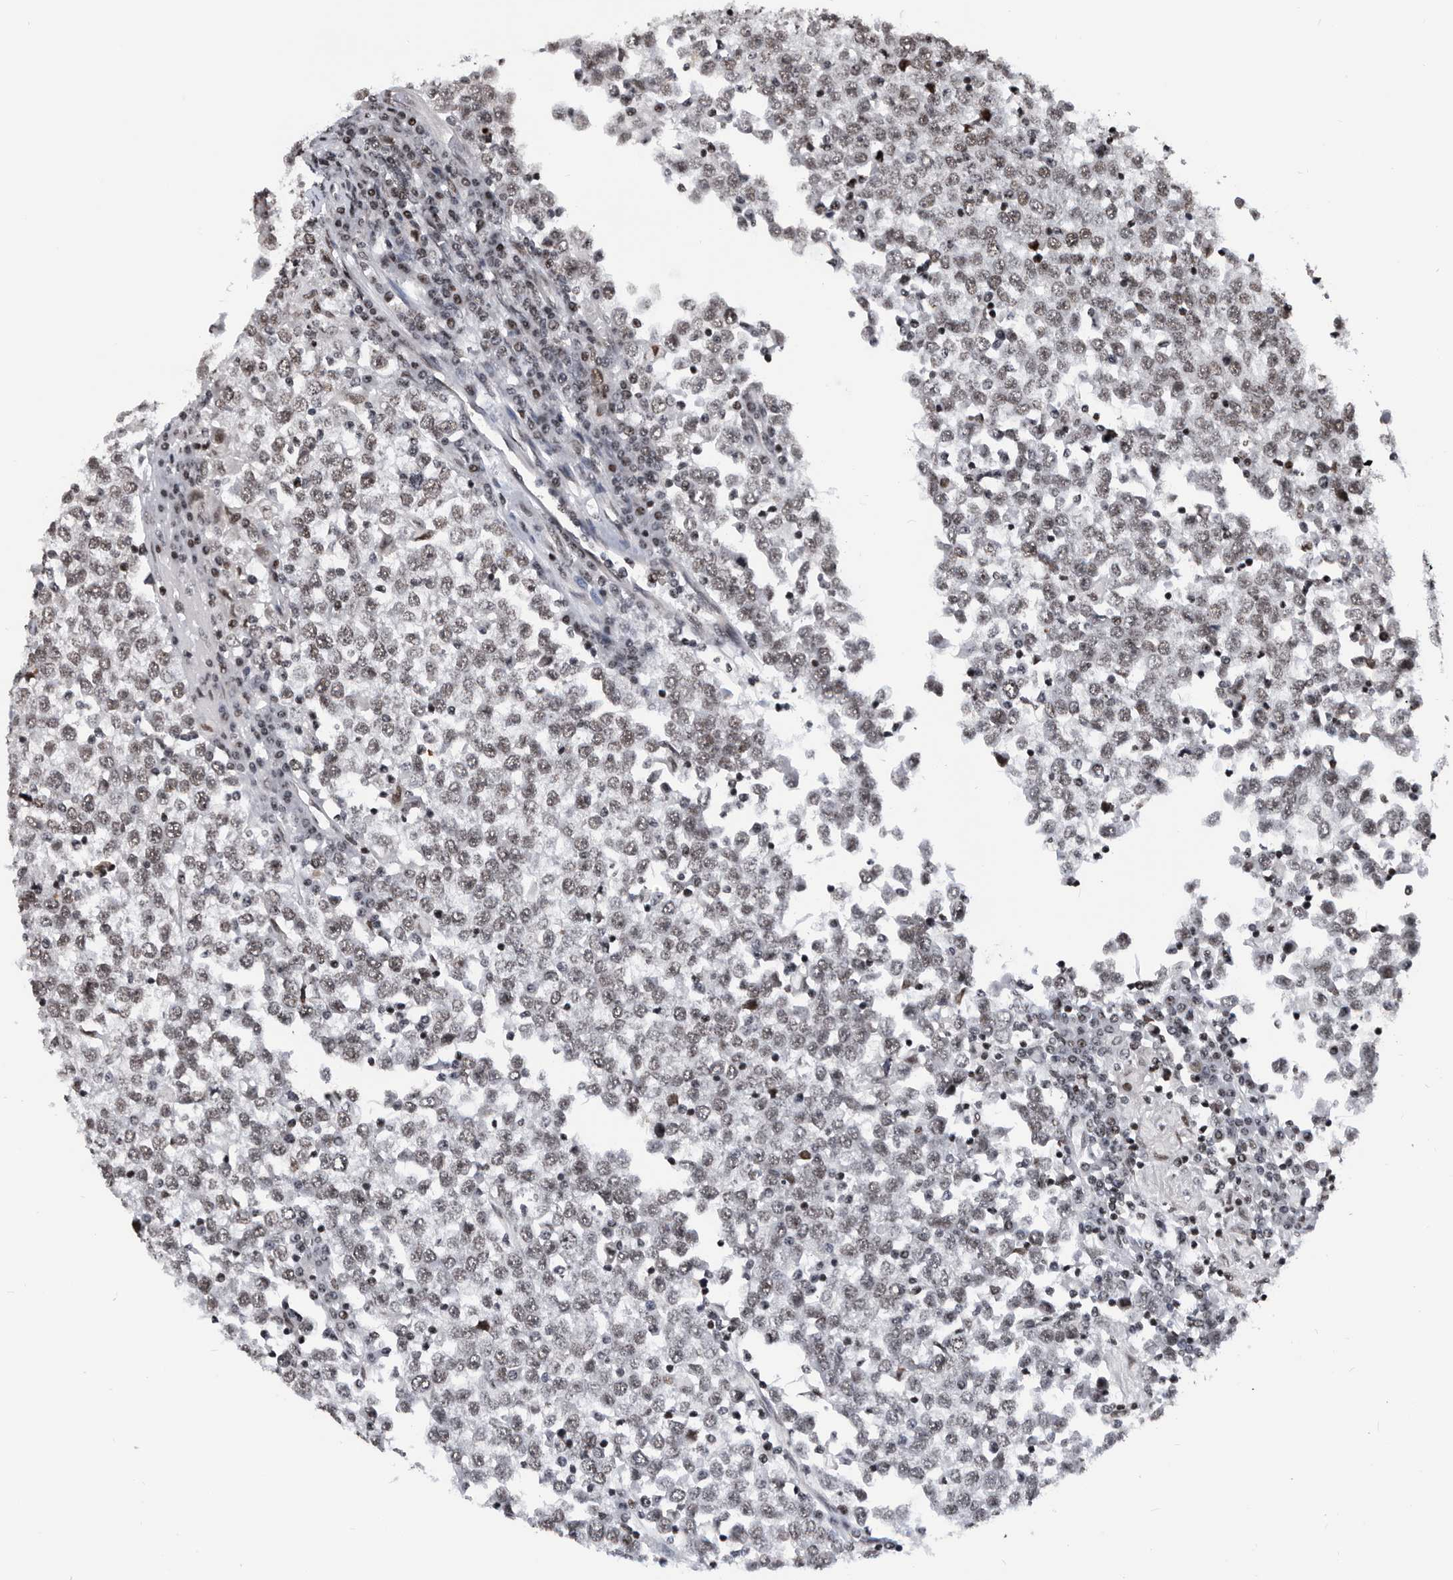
{"staining": {"intensity": "weak", "quantity": "25%-75%", "location": "nuclear"}, "tissue": "testis cancer", "cell_type": "Tumor cells", "image_type": "cancer", "snomed": [{"axis": "morphology", "description": "Seminoma, NOS"}, {"axis": "topography", "description": "Testis"}], "caption": "A micrograph showing weak nuclear expression in approximately 25%-75% of tumor cells in testis cancer, as visualized by brown immunohistochemical staining.", "gene": "SNRNP48", "patient": {"sex": "male", "age": 65}}